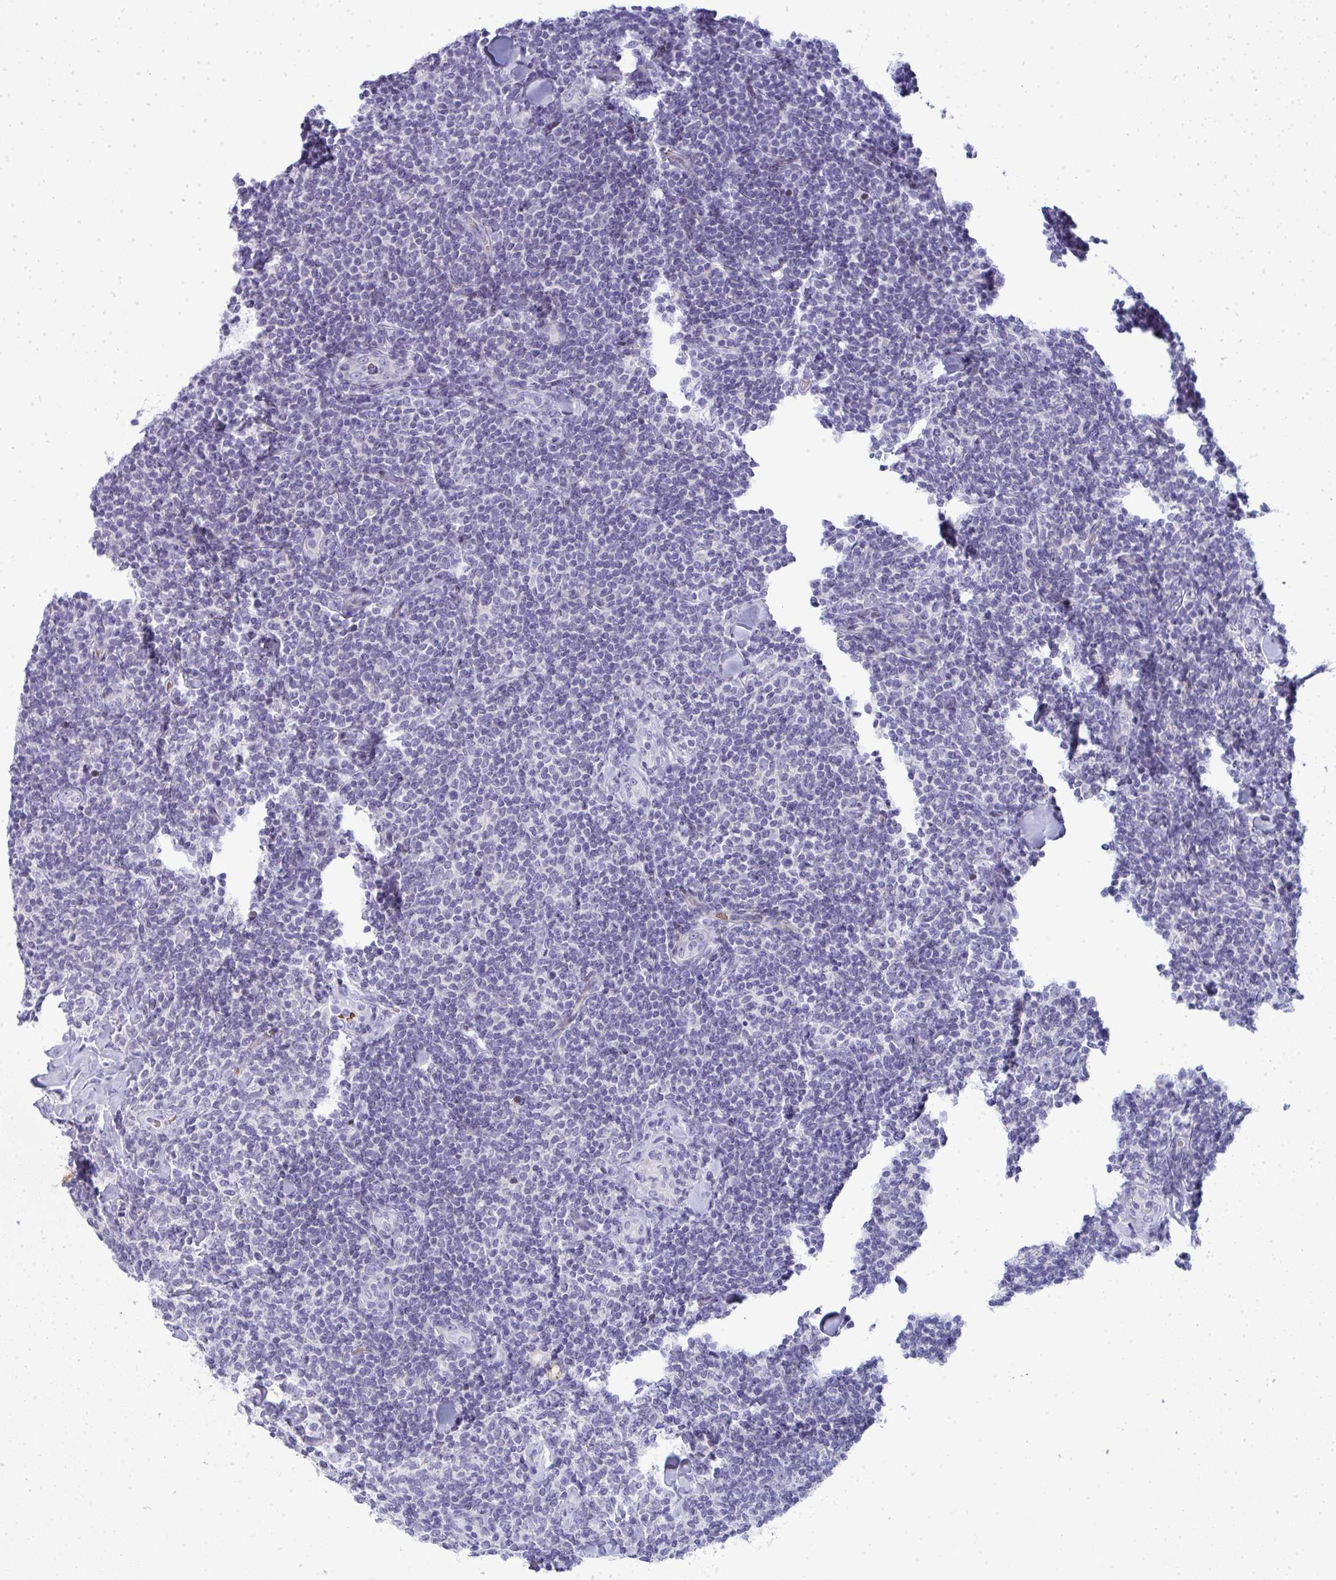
{"staining": {"intensity": "negative", "quantity": "none", "location": "none"}, "tissue": "lymphoma", "cell_type": "Tumor cells", "image_type": "cancer", "snomed": [{"axis": "morphology", "description": "Malignant lymphoma, non-Hodgkin's type, Low grade"}, {"axis": "topography", "description": "Lymph node"}], "caption": "Malignant lymphoma, non-Hodgkin's type (low-grade) was stained to show a protein in brown. There is no significant staining in tumor cells.", "gene": "ZNF182", "patient": {"sex": "female", "age": 56}}